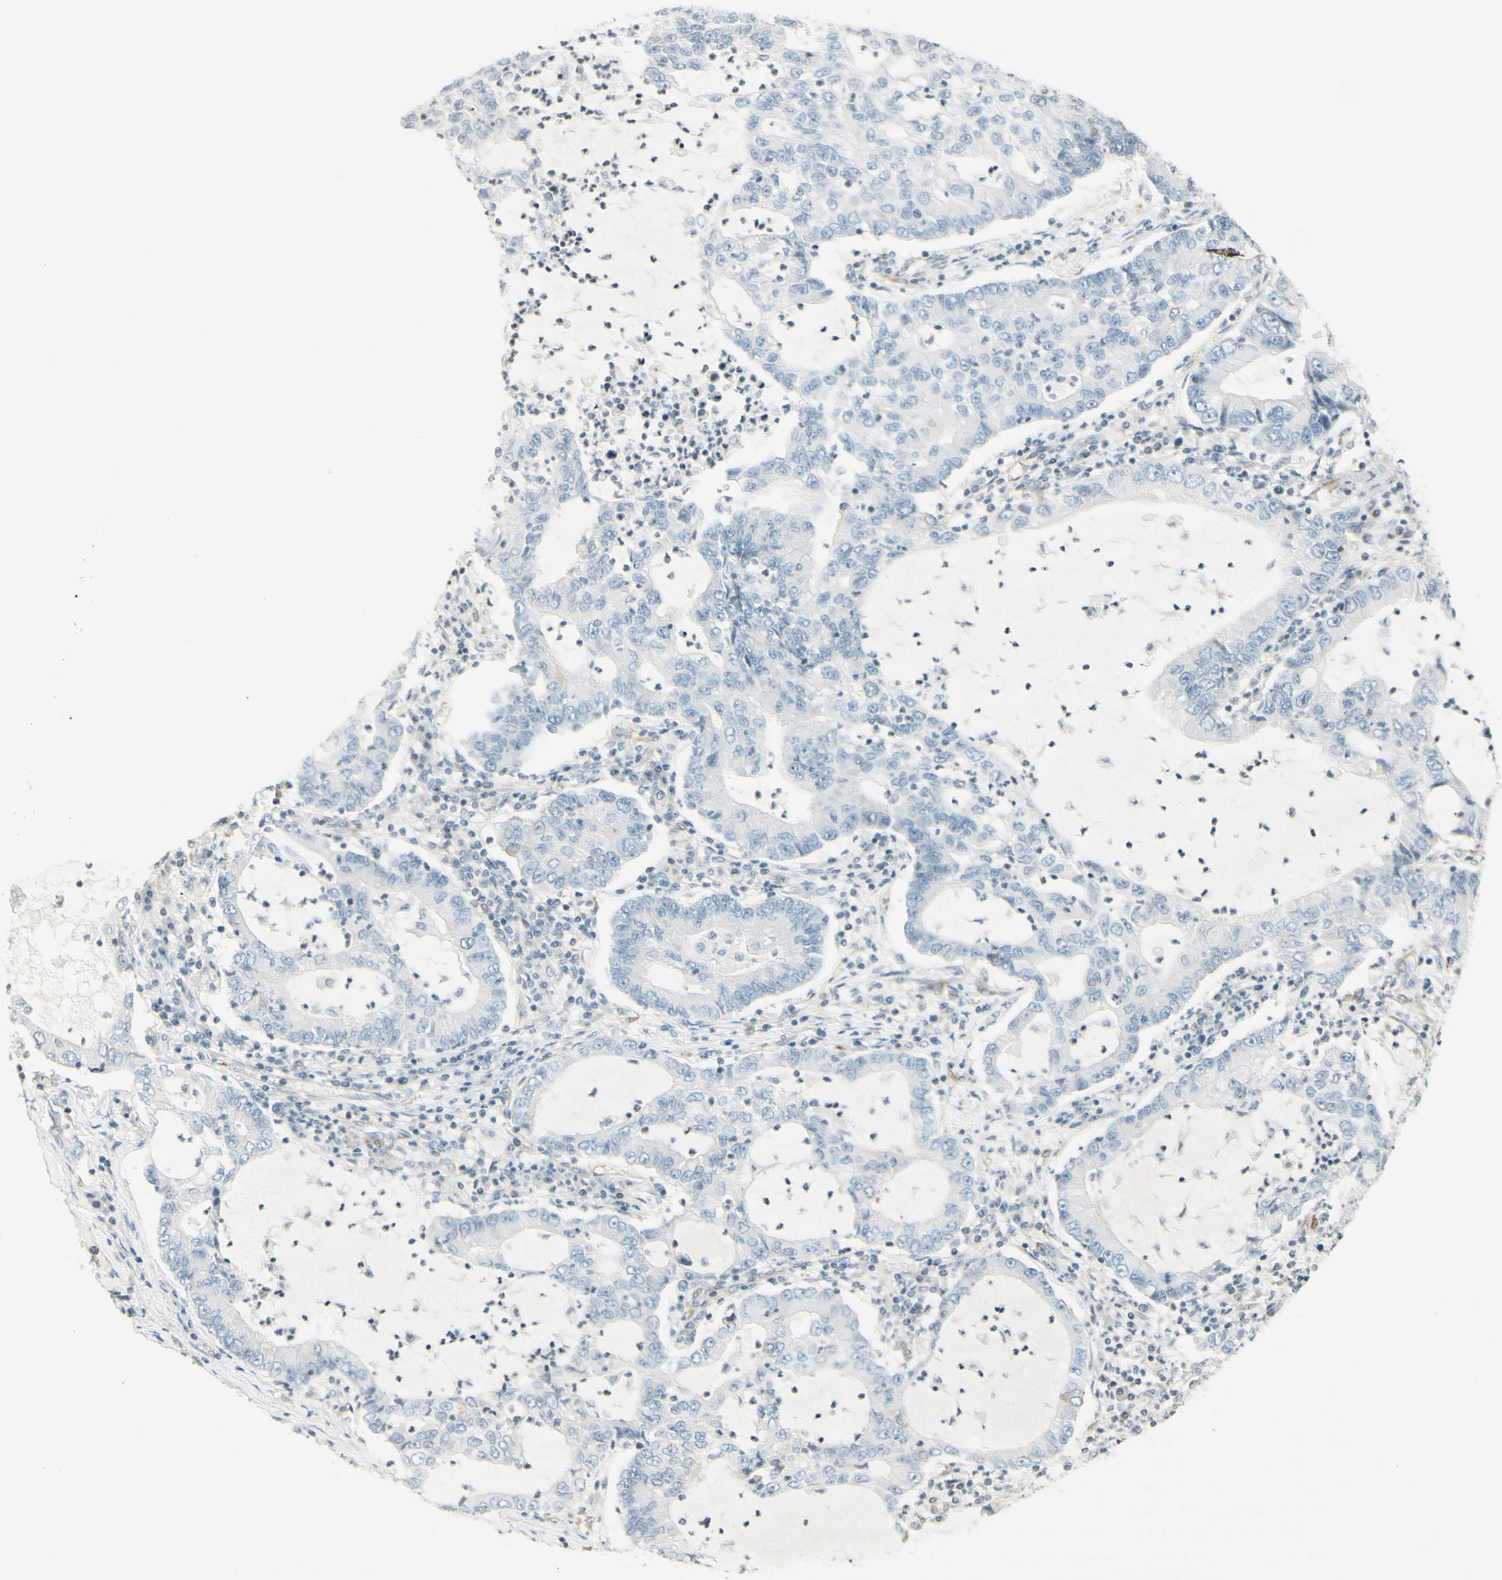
{"staining": {"intensity": "negative", "quantity": "none", "location": "none"}, "tissue": "lung cancer", "cell_type": "Tumor cells", "image_type": "cancer", "snomed": [{"axis": "morphology", "description": "Adenocarcinoma, NOS"}, {"axis": "topography", "description": "Lung"}], "caption": "Protein analysis of lung cancer shows no significant positivity in tumor cells.", "gene": "MAP1B", "patient": {"sex": "female", "age": 51}}